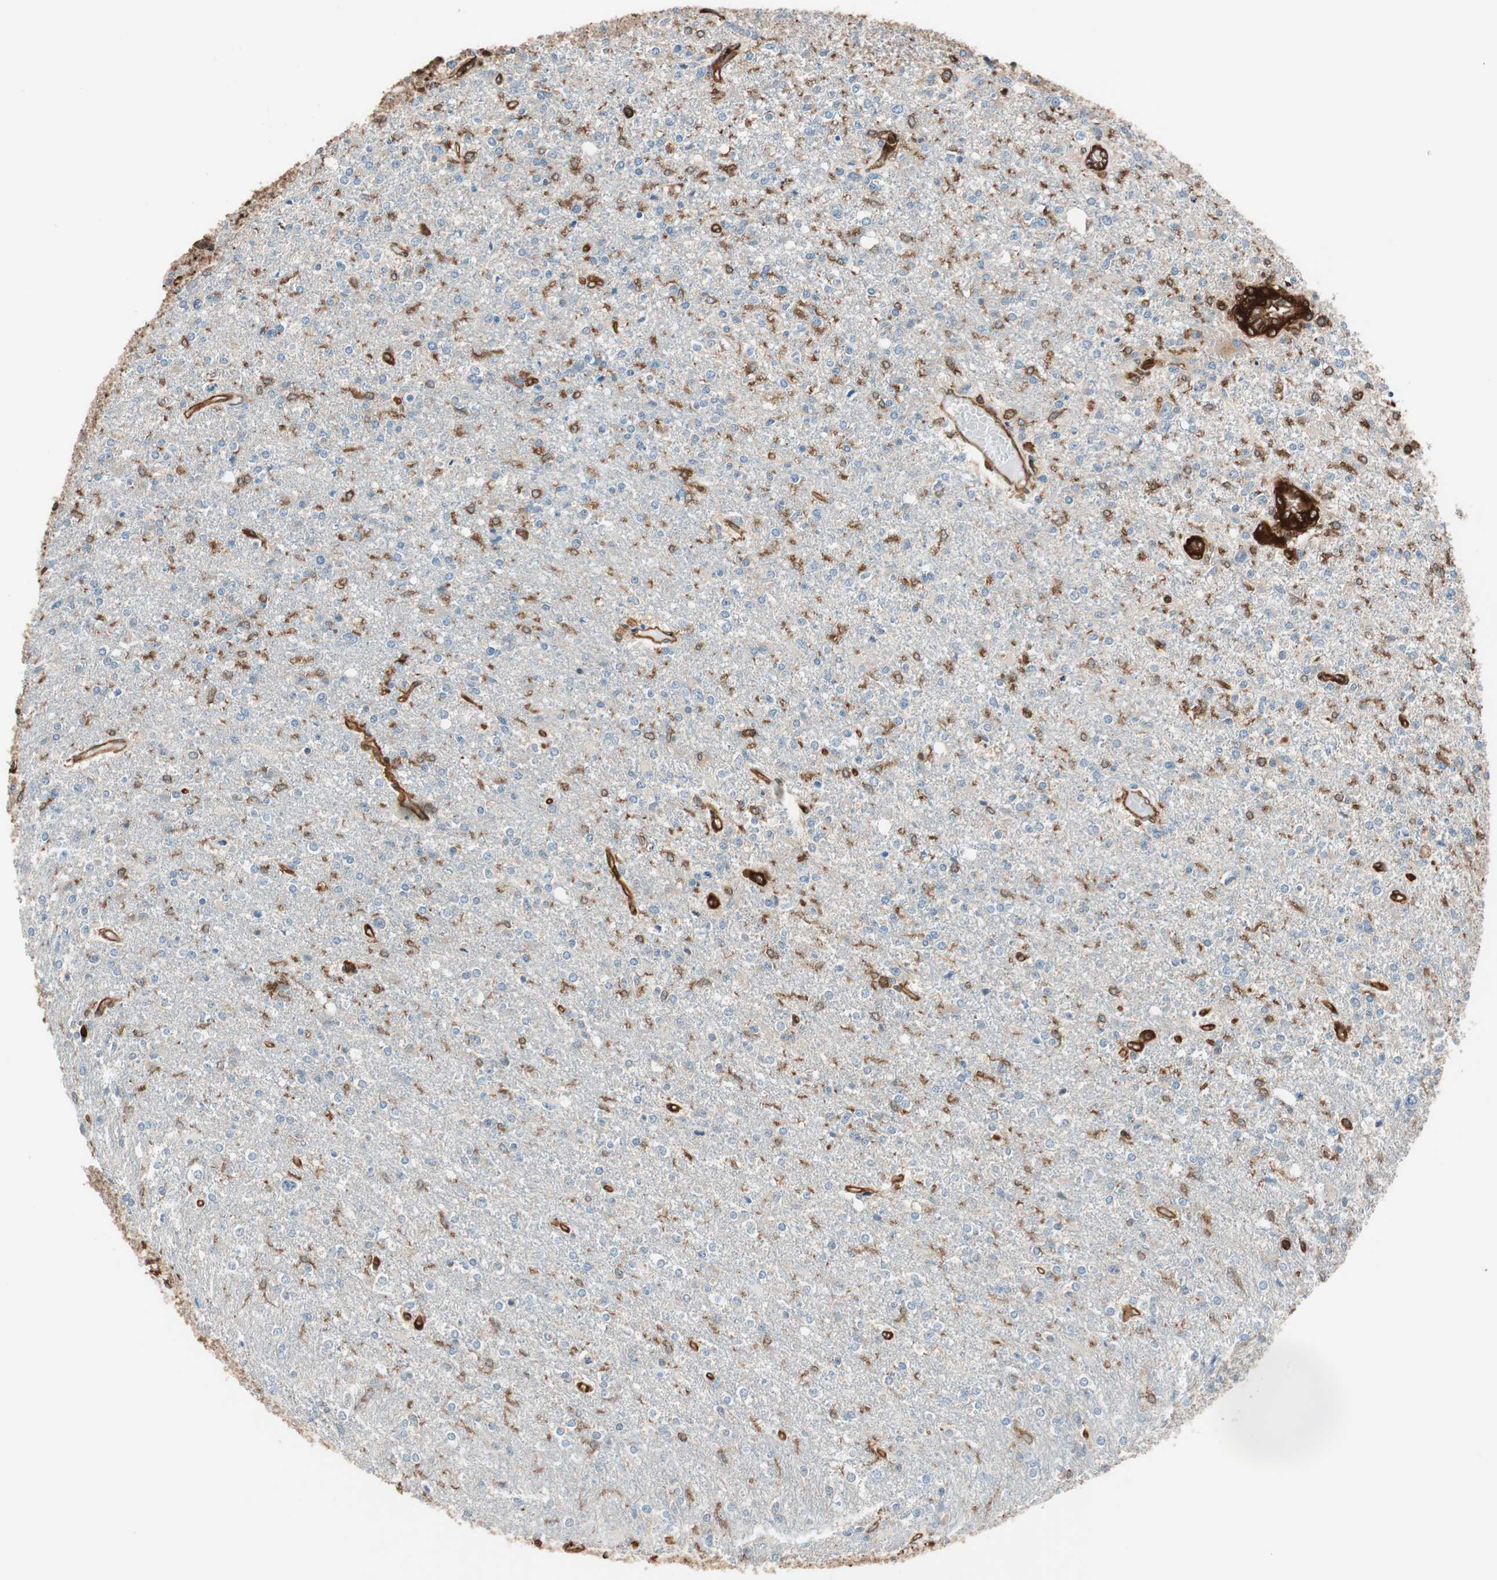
{"staining": {"intensity": "moderate", "quantity": "<25%", "location": "cytoplasmic/membranous"}, "tissue": "glioma", "cell_type": "Tumor cells", "image_type": "cancer", "snomed": [{"axis": "morphology", "description": "Glioma, malignant, High grade"}, {"axis": "topography", "description": "Cerebral cortex"}], "caption": "This micrograph shows immunohistochemistry staining of malignant glioma (high-grade), with low moderate cytoplasmic/membranous positivity in about <25% of tumor cells.", "gene": "VASP", "patient": {"sex": "male", "age": 76}}